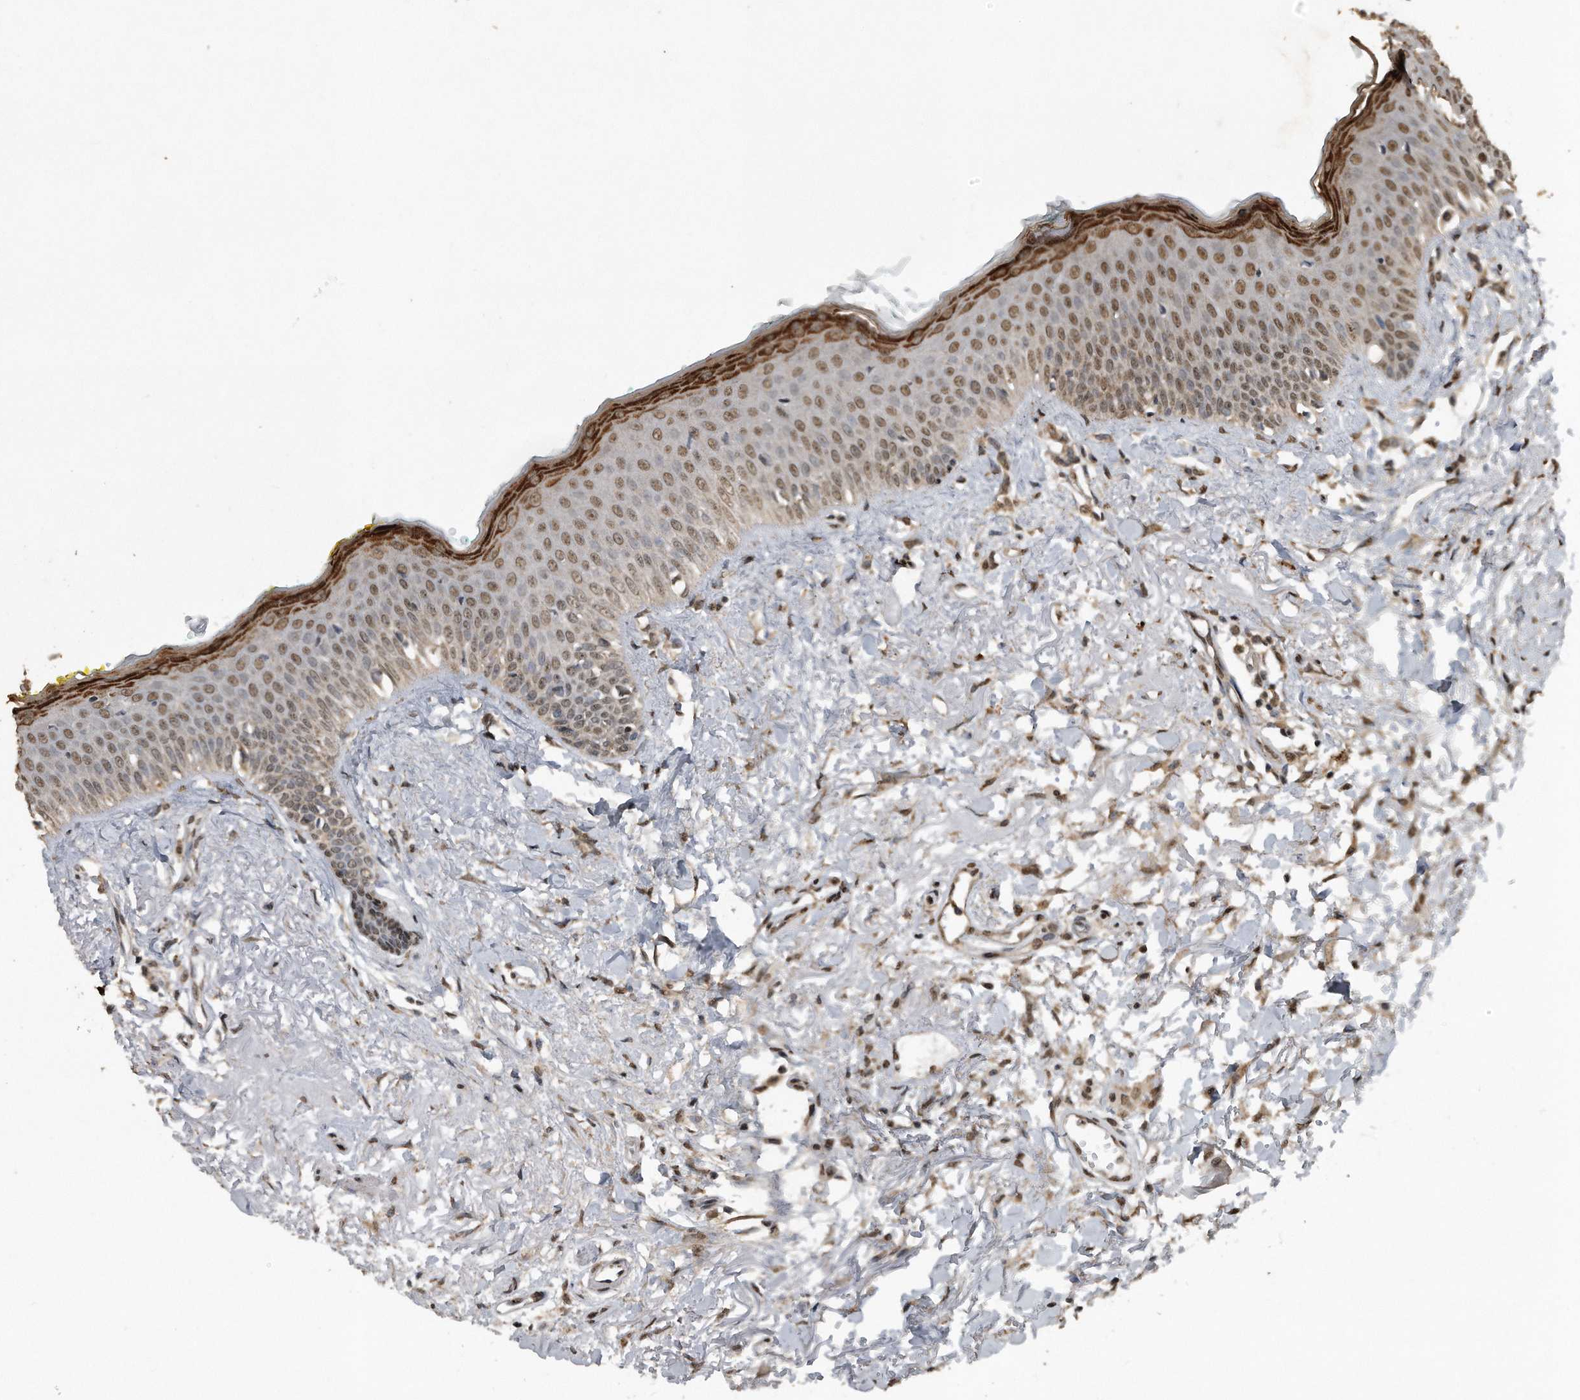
{"staining": {"intensity": "moderate", "quantity": ">75%", "location": "nuclear"}, "tissue": "oral mucosa", "cell_type": "Squamous epithelial cells", "image_type": "normal", "snomed": [{"axis": "morphology", "description": "Normal tissue, NOS"}, {"axis": "topography", "description": "Oral tissue"}], "caption": "DAB immunohistochemical staining of normal oral mucosa exhibits moderate nuclear protein staining in approximately >75% of squamous epithelial cells.", "gene": "CRYZL1", "patient": {"sex": "female", "age": 70}}